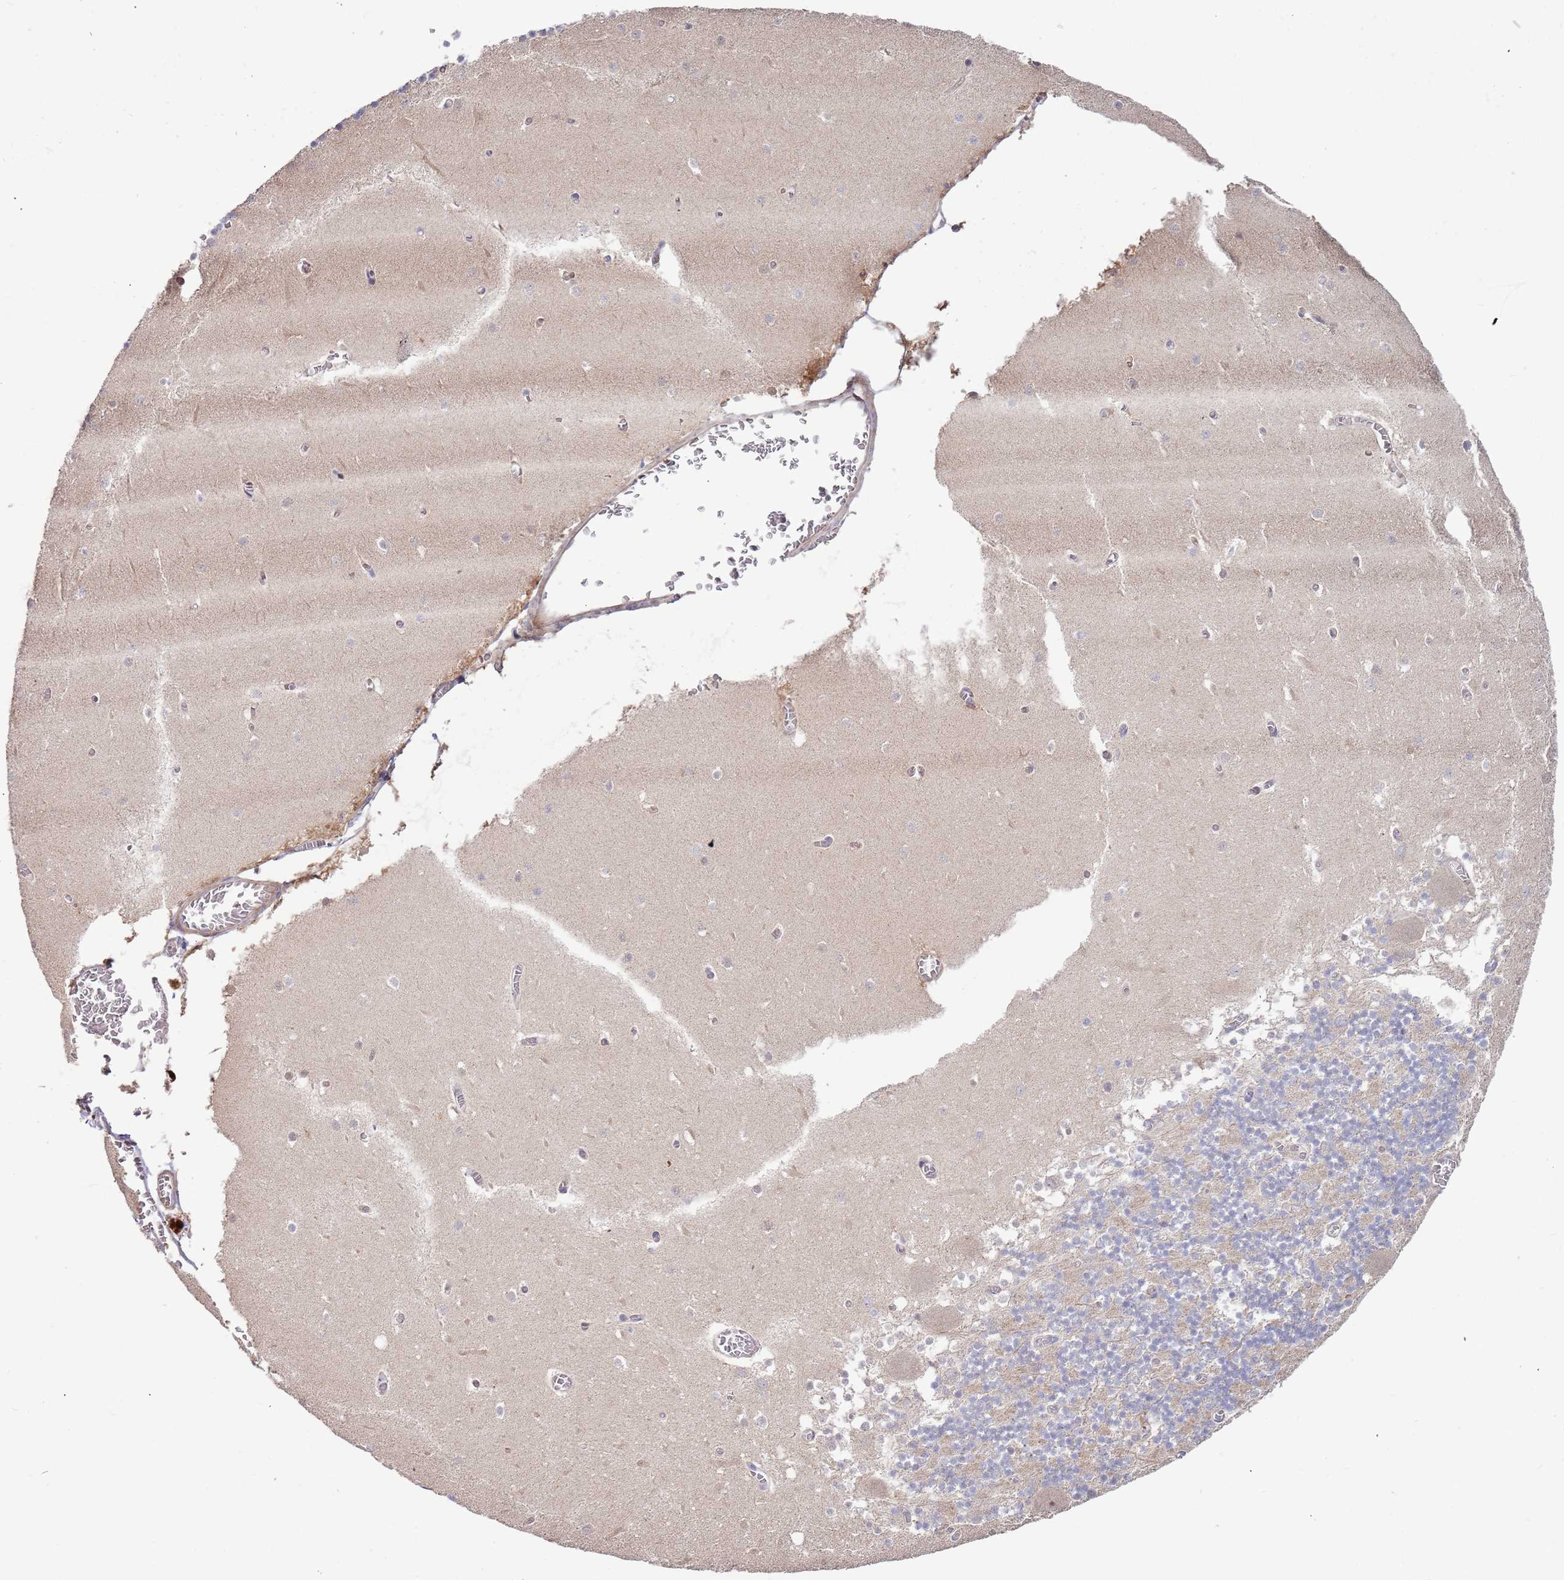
{"staining": {"intensity": "negative", "quantity": "none", "location": "none"}, "tissue": "cerebellum", "cell_type": "Cells in granular layer", "image_type": "normal", "snomed": [{"axis": "morphology", "description": "Normal tissue, NOS"}, {"axis": "topography", "description": "Cerebellum"}], "caption": "Human cerebellum stained for a protein using IHC reveals no expression in cells in granular layer.", "gene": "TRAPPC6B", "patient": {"sex": "female", "age": 28}}